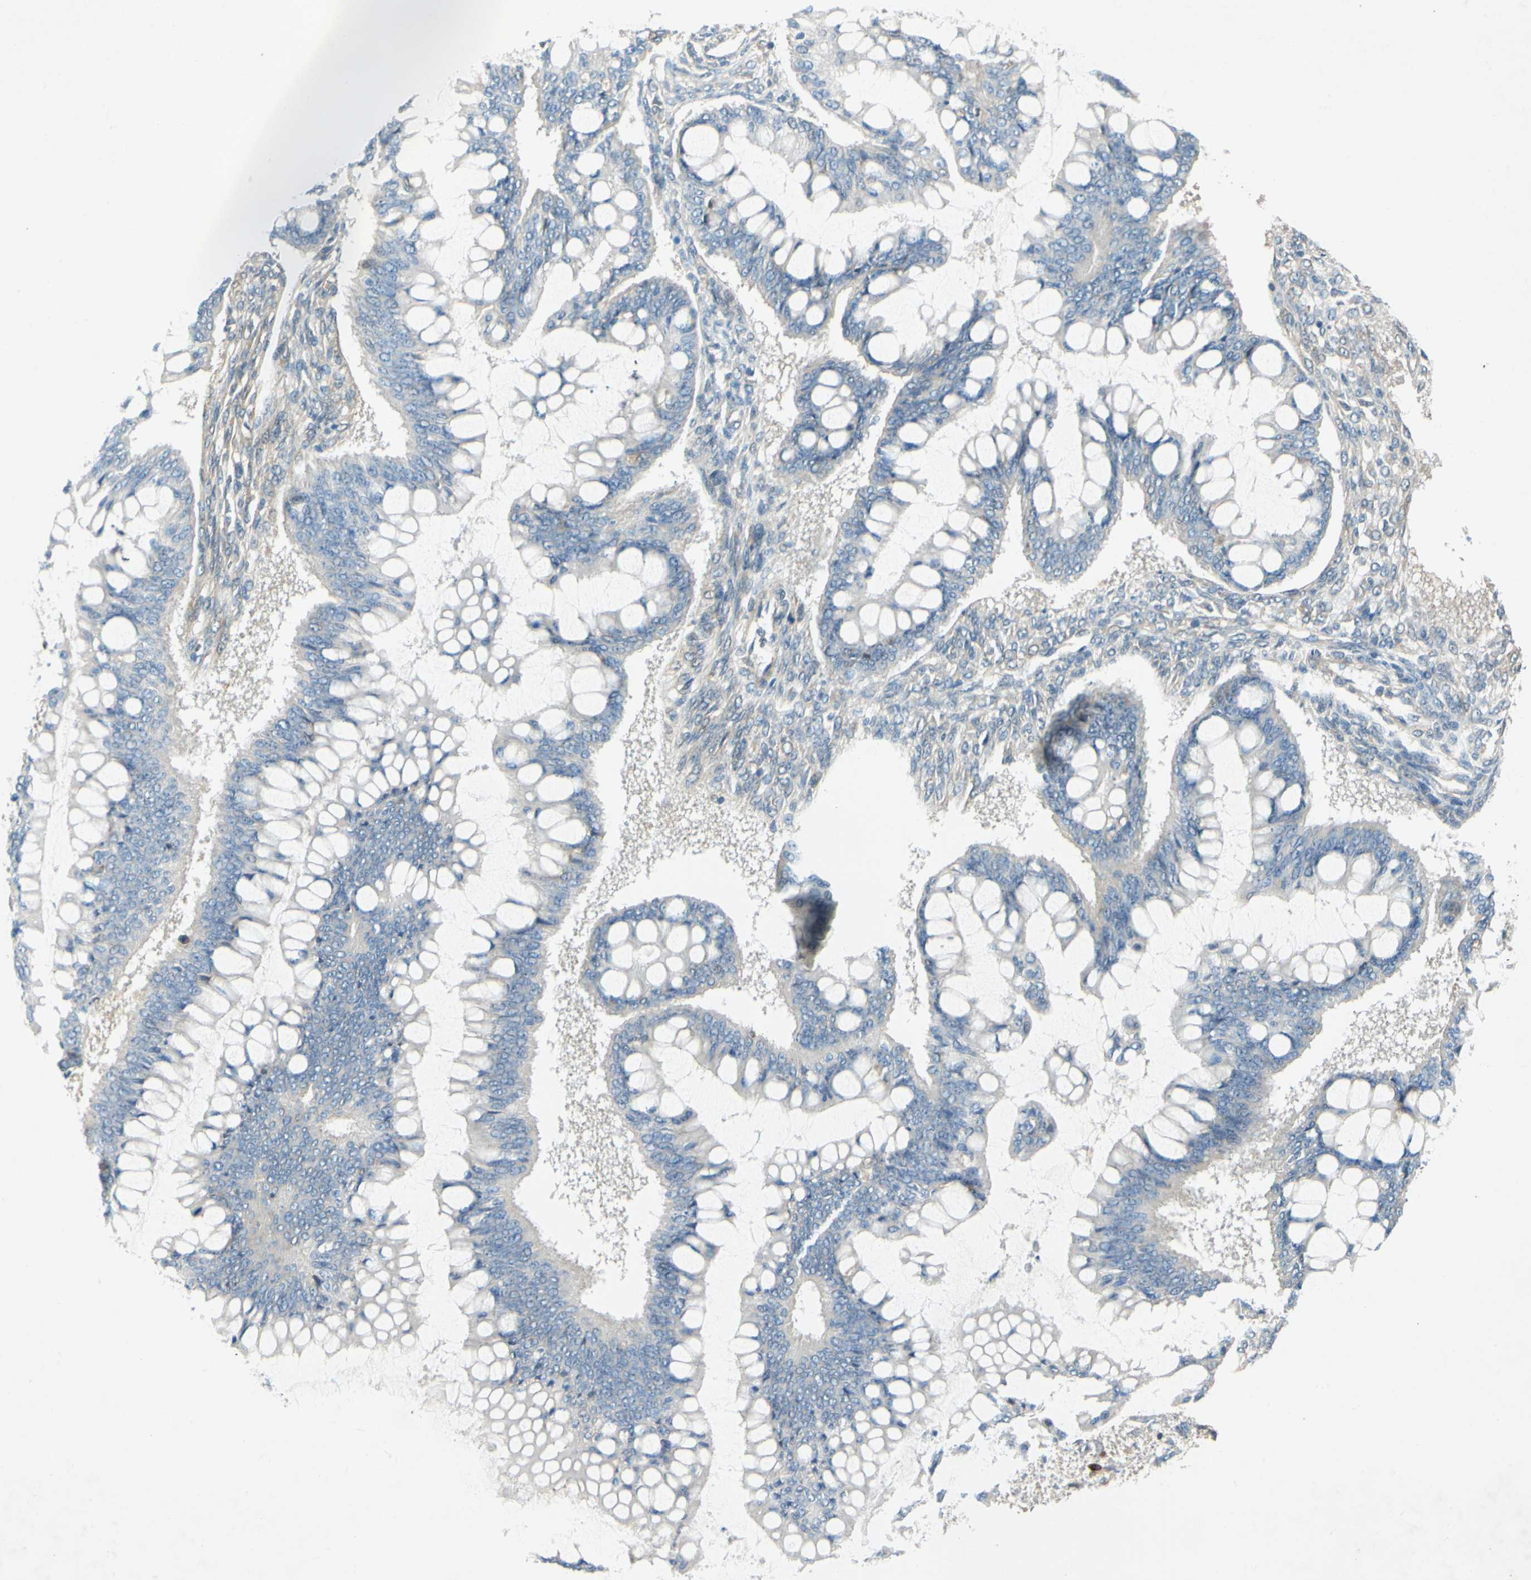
{"staining": {"intensity": "negative", "quantity": "none", "location": "none"}, "tissue": "ovarian cancer", "cell_type": "Tumor cells", "image_type": "cancer", "snomed": [{"axis": "morphology", "description": "Cystadenocarcinoma, mucinous, NOS"}, {"axis": "topography", "description": "Ovary"}], "caption": "Ovarian cancer (mucinous cystadenocarcinoma) was stained to show a protein in brown. There is no significant expression in tumor cells. Nuclei are stained in blue.", "gene": "WIPI1", "patient": {"sex": "female", "age": 73}}